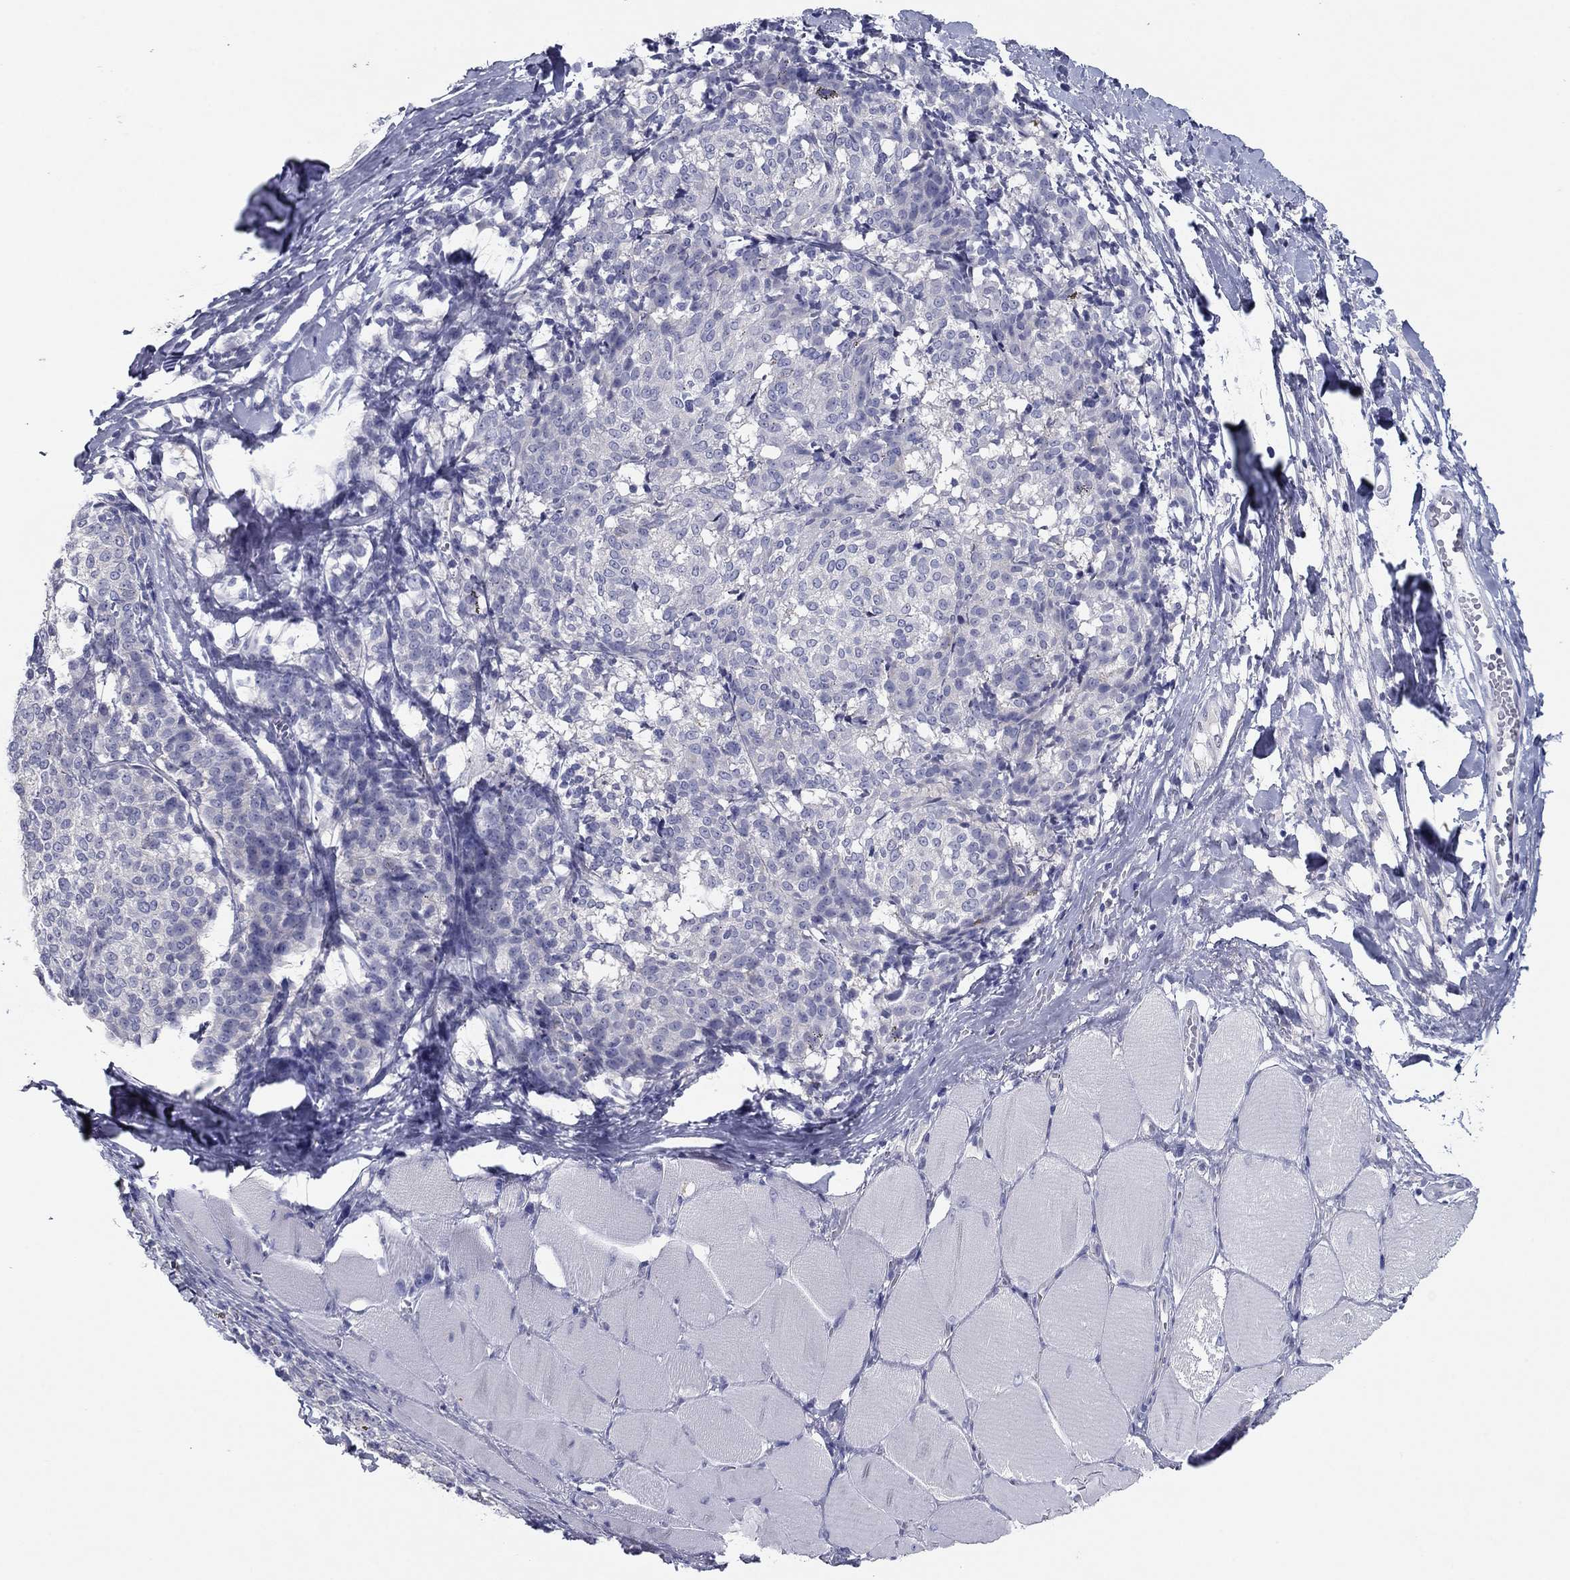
{"staining": {"intensity": "negative", "quantity": "none", "location": "none"}, "tissue": "melanoma", "cell_type": "Tumor cells", "image_type": "cancer", "snomed": [{"axis": "morphology", "description": "Malignant melanoma, NOS"}, {"axis": "topography", "description": "Skin"}], "caption": "Protein analysis of malignant melanoma reveals no significant positivity in tumor cells. The staining was performed using DAB (3,3'-diaminobenzidine) to visualize the protein expression in brown, while the nuclei were stained in blue with hematoxylin (Magnification: 20x).", "gene": "PLS1", "patient": {"sex": "female", "age": 72}}